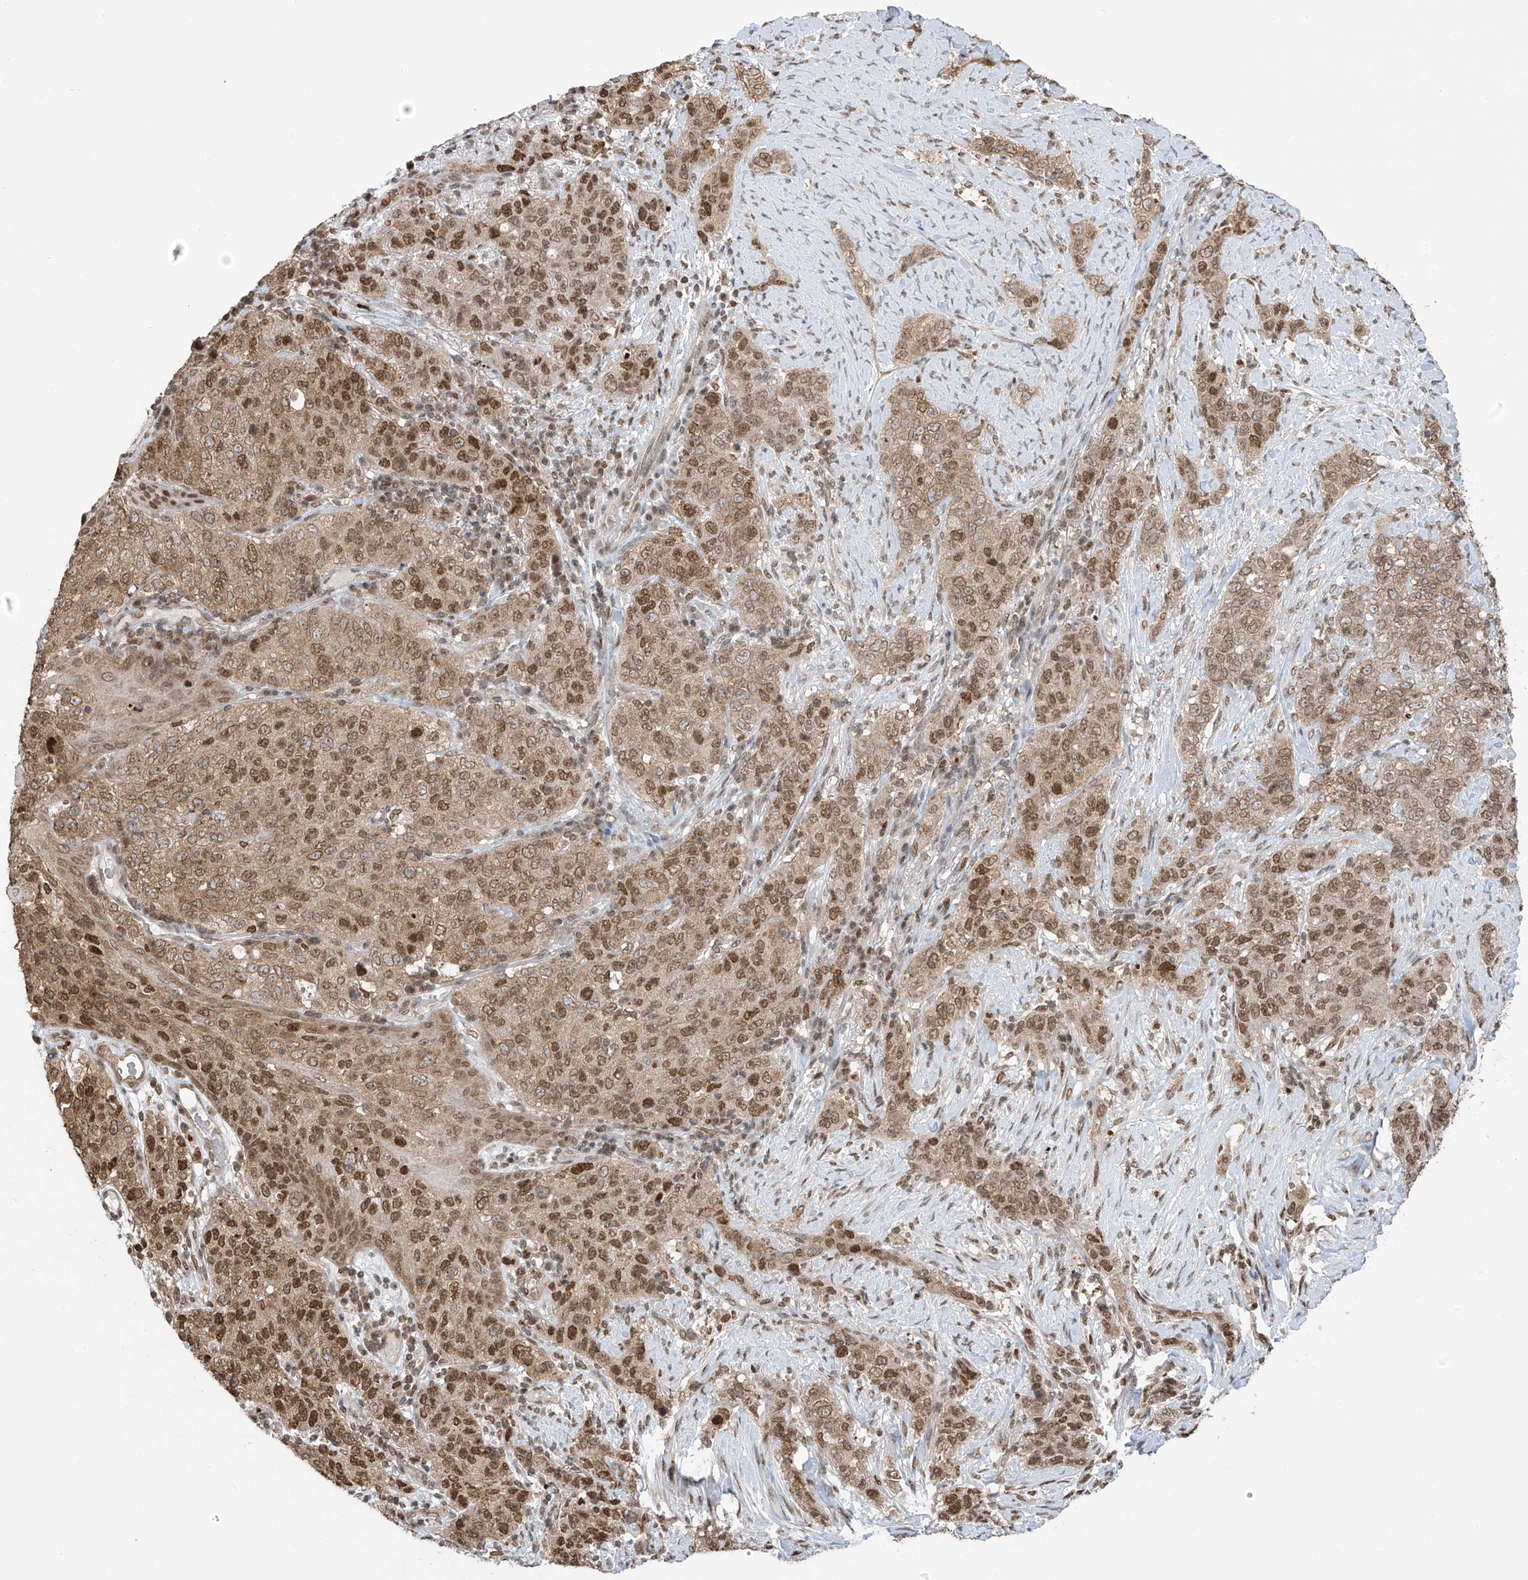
{"staining": {"intensity": "moderate", "quantity": ">75%", "location": "nuclear"}, "tissue": "stomach cancer", "cell_type": "Tumor cells", "image_type": "cancer", "snomed": [{"axis": "morphology", "description": "Adenocarcinoma, NOS"}, {"axis": "topography", "description": "Stomach"}], "caption": "Human adenocarcinoma (stomach) stained for a protein (brown) displays moderate nuclear positive expression in approximately >75% of tumor cells.", "gene": "KPNB1", "patient": {"sex": "male", "age": 48}}